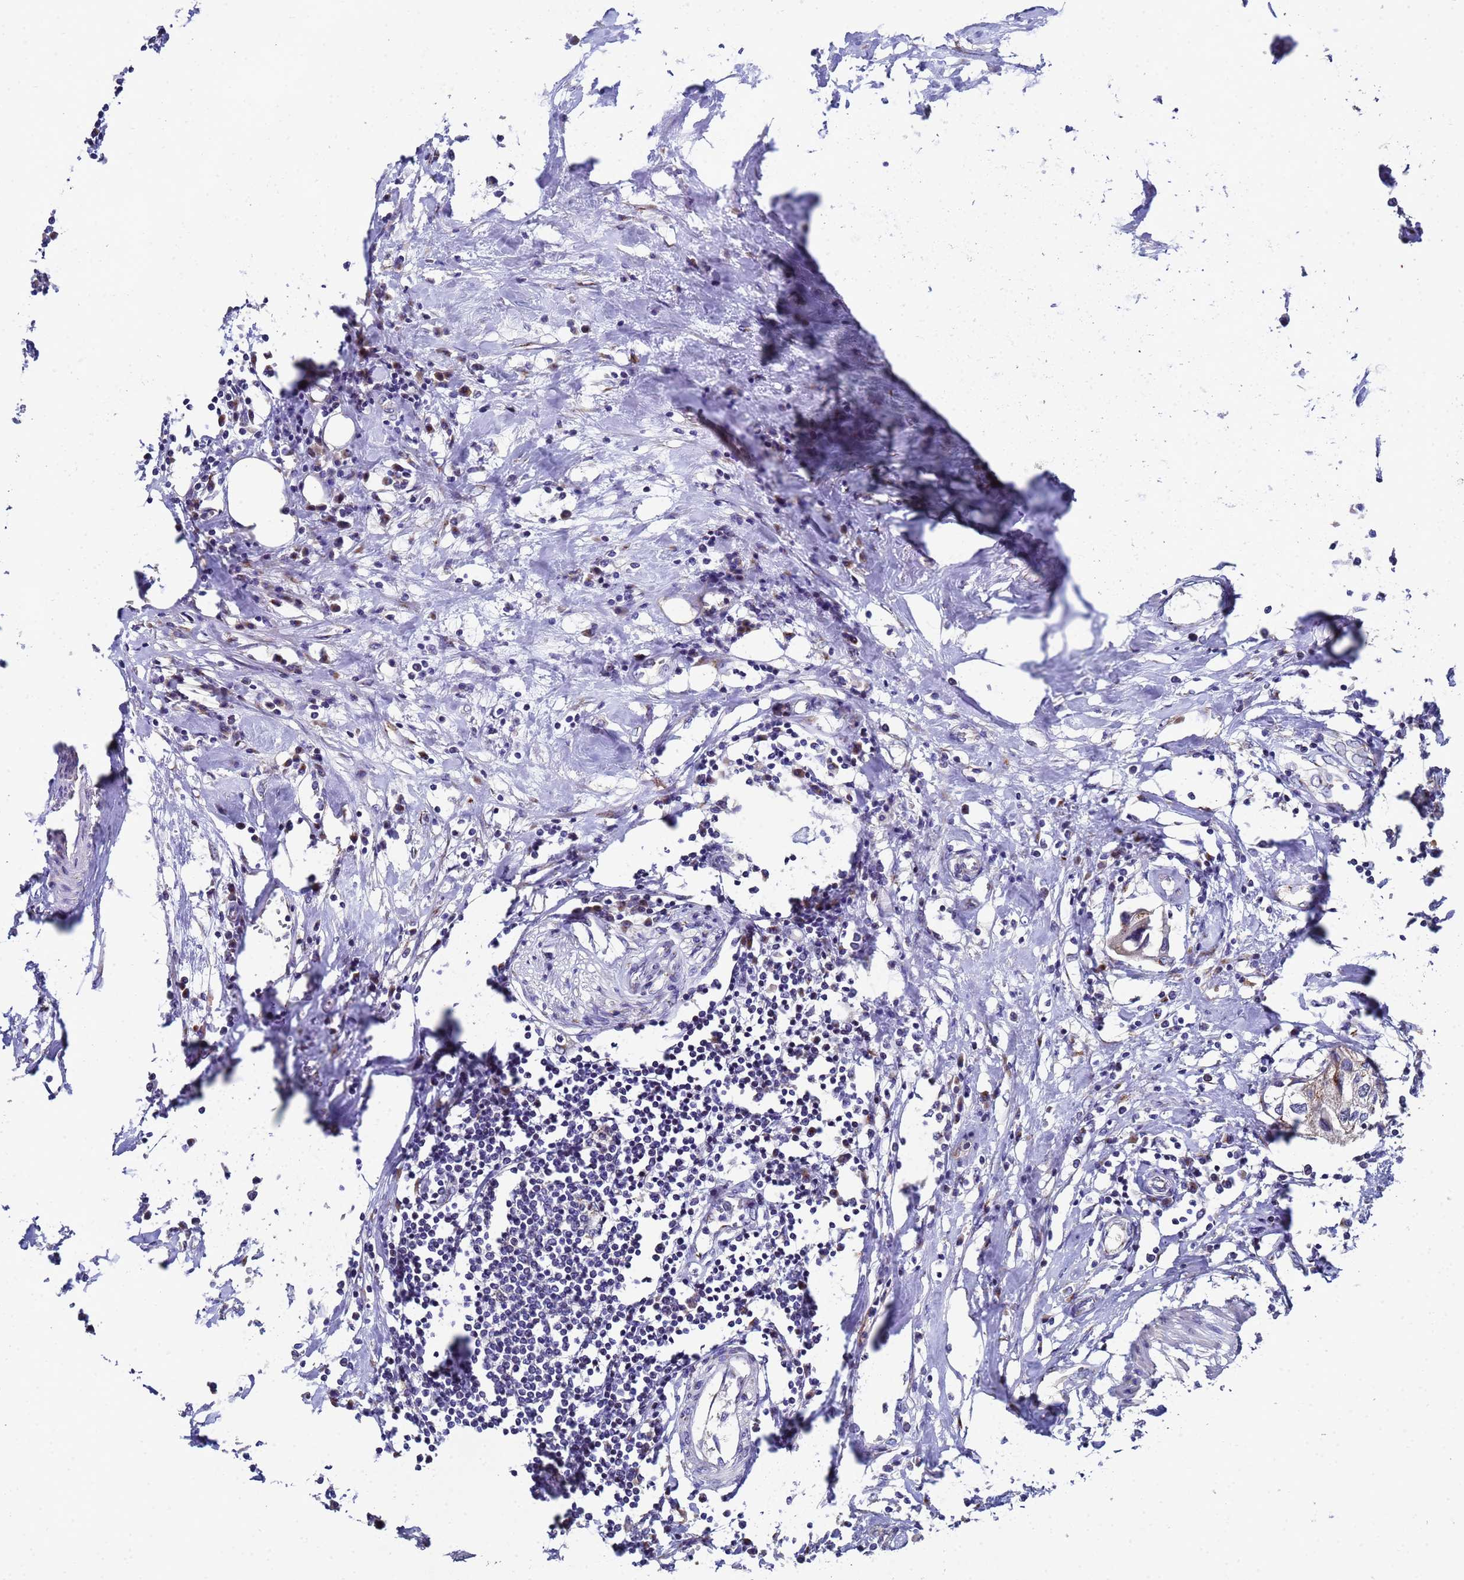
{"staining": {"intensity": "weak", "quantity": "<25%", "location": "cytoplasmic/membranous"}, "tissue": "urothelial cancer", "cell_type": "Tumor cells", "image_type": "cancer", "snomed": [{"axis": "morphology", "description": "Urothelial carcinoma, High grade"}, {"axis": "topography", "description": "Urinary bladder"}], "caption": "Immunohistochemistry (IHC) of high-grade urothelial carcinoma displays no positivity in tumor cells. (Stains: DAB (3,3'-diaminobenzidine) immunohistochemistry with hematoxylin counter stain, Microscopy: brightfield microscopy at high magnification).", "gene": "NSUN6", "patient": {"sex": "male", "age": 64}}